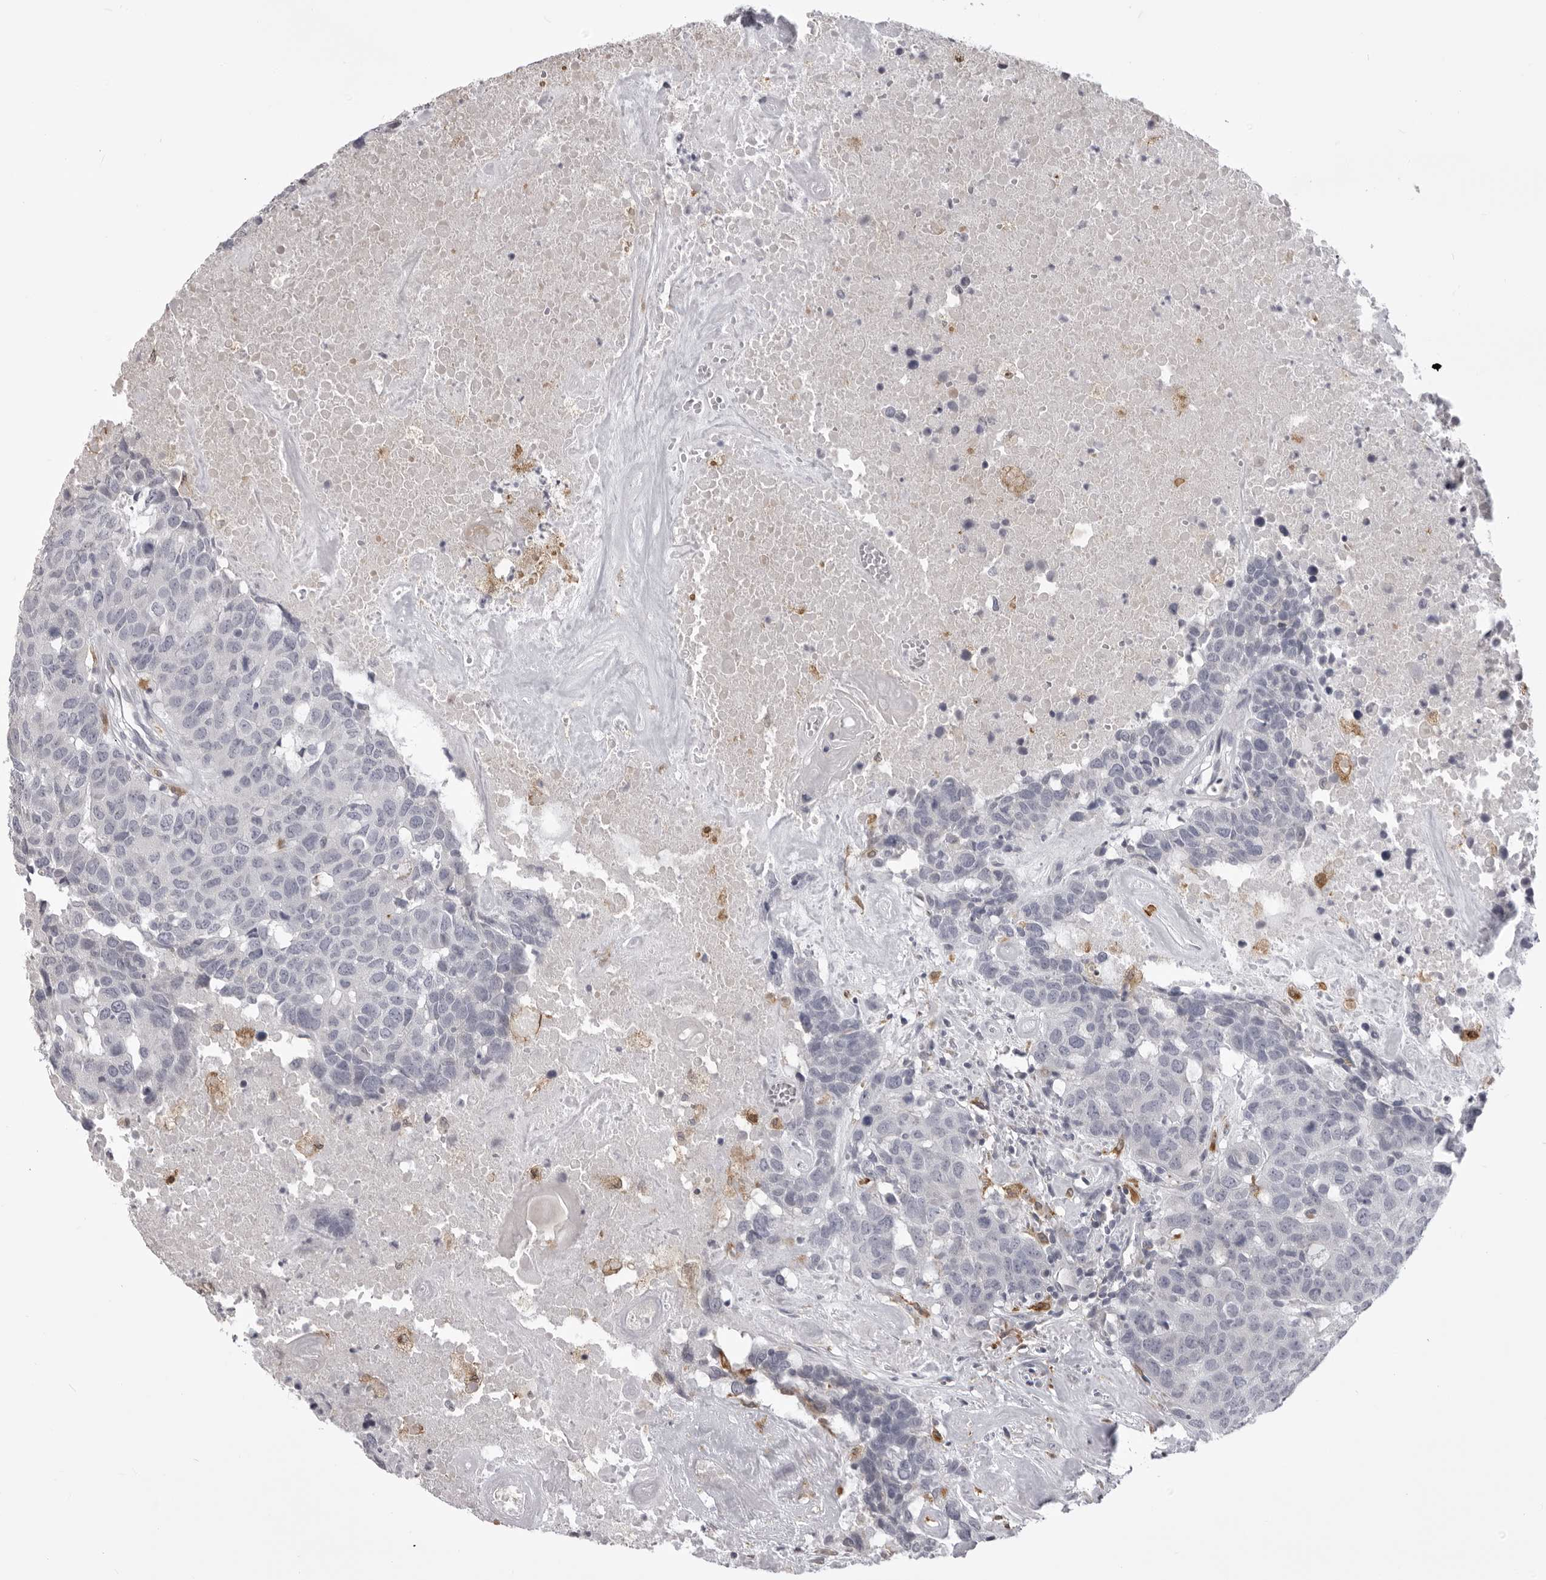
{"staining": {"intensity": "negative", "quantity": "none", "location": "none"}, "tissue": "head and neck cancer", "cell_type": "Tumor cells", "image_type": "cancer", "snomed": [{"axis": "morphology", "description": "Squamous cell carcinoma, NOS"}, {"axis": "topography", "description": "Head-Neck"}], "caption": "High magnification brightfield microscopy of squamous cell carcinoma (head and neck) stained with DAB (3,3'-diaminobenzidine) (brown) and counterstained with hematoxylin (blue): tumor cells show no significant expression.", "gene": "NCEH1", "patient": {"sex": "male", "age": 66}}